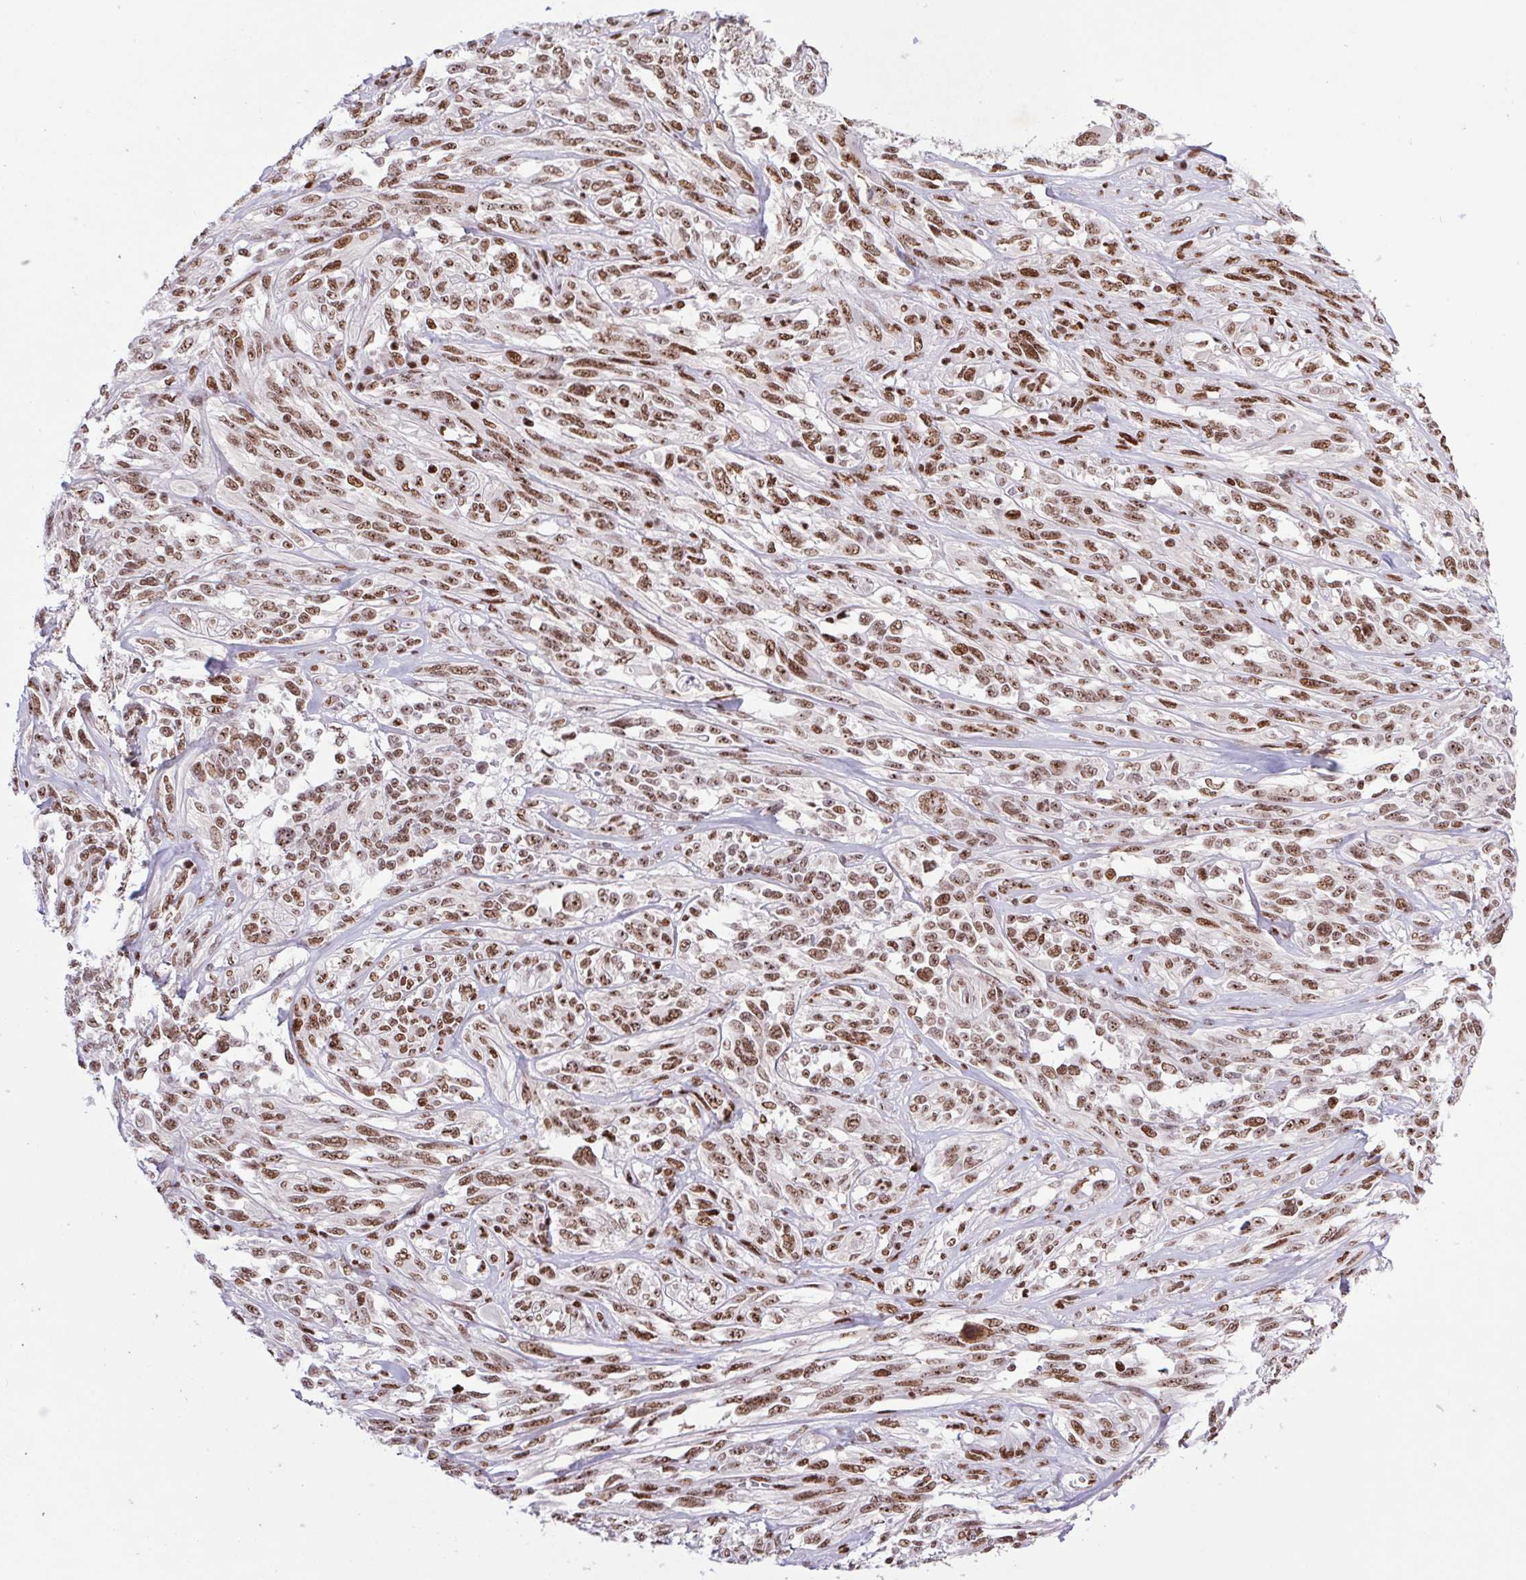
{"staining": {"intensity": "strong", "quantity": ">75%", "location": "nuclear"}, "tissue": "melanoma", "cell_type": "Tumor cells", "image_type": "cancer", "snomed": [{"axis": "morphology", "description": "Malignant melanoma, NOS"}, {"axis": "topography", "description": "Skin"}], "caption": "Malignant melanoma stained with a brown dye demonstrates strong nuclear positive positivity in about >75% of tumor cells.", "gene": "LDLRAD4", "patient": {"sex": "female", "age": 91}}